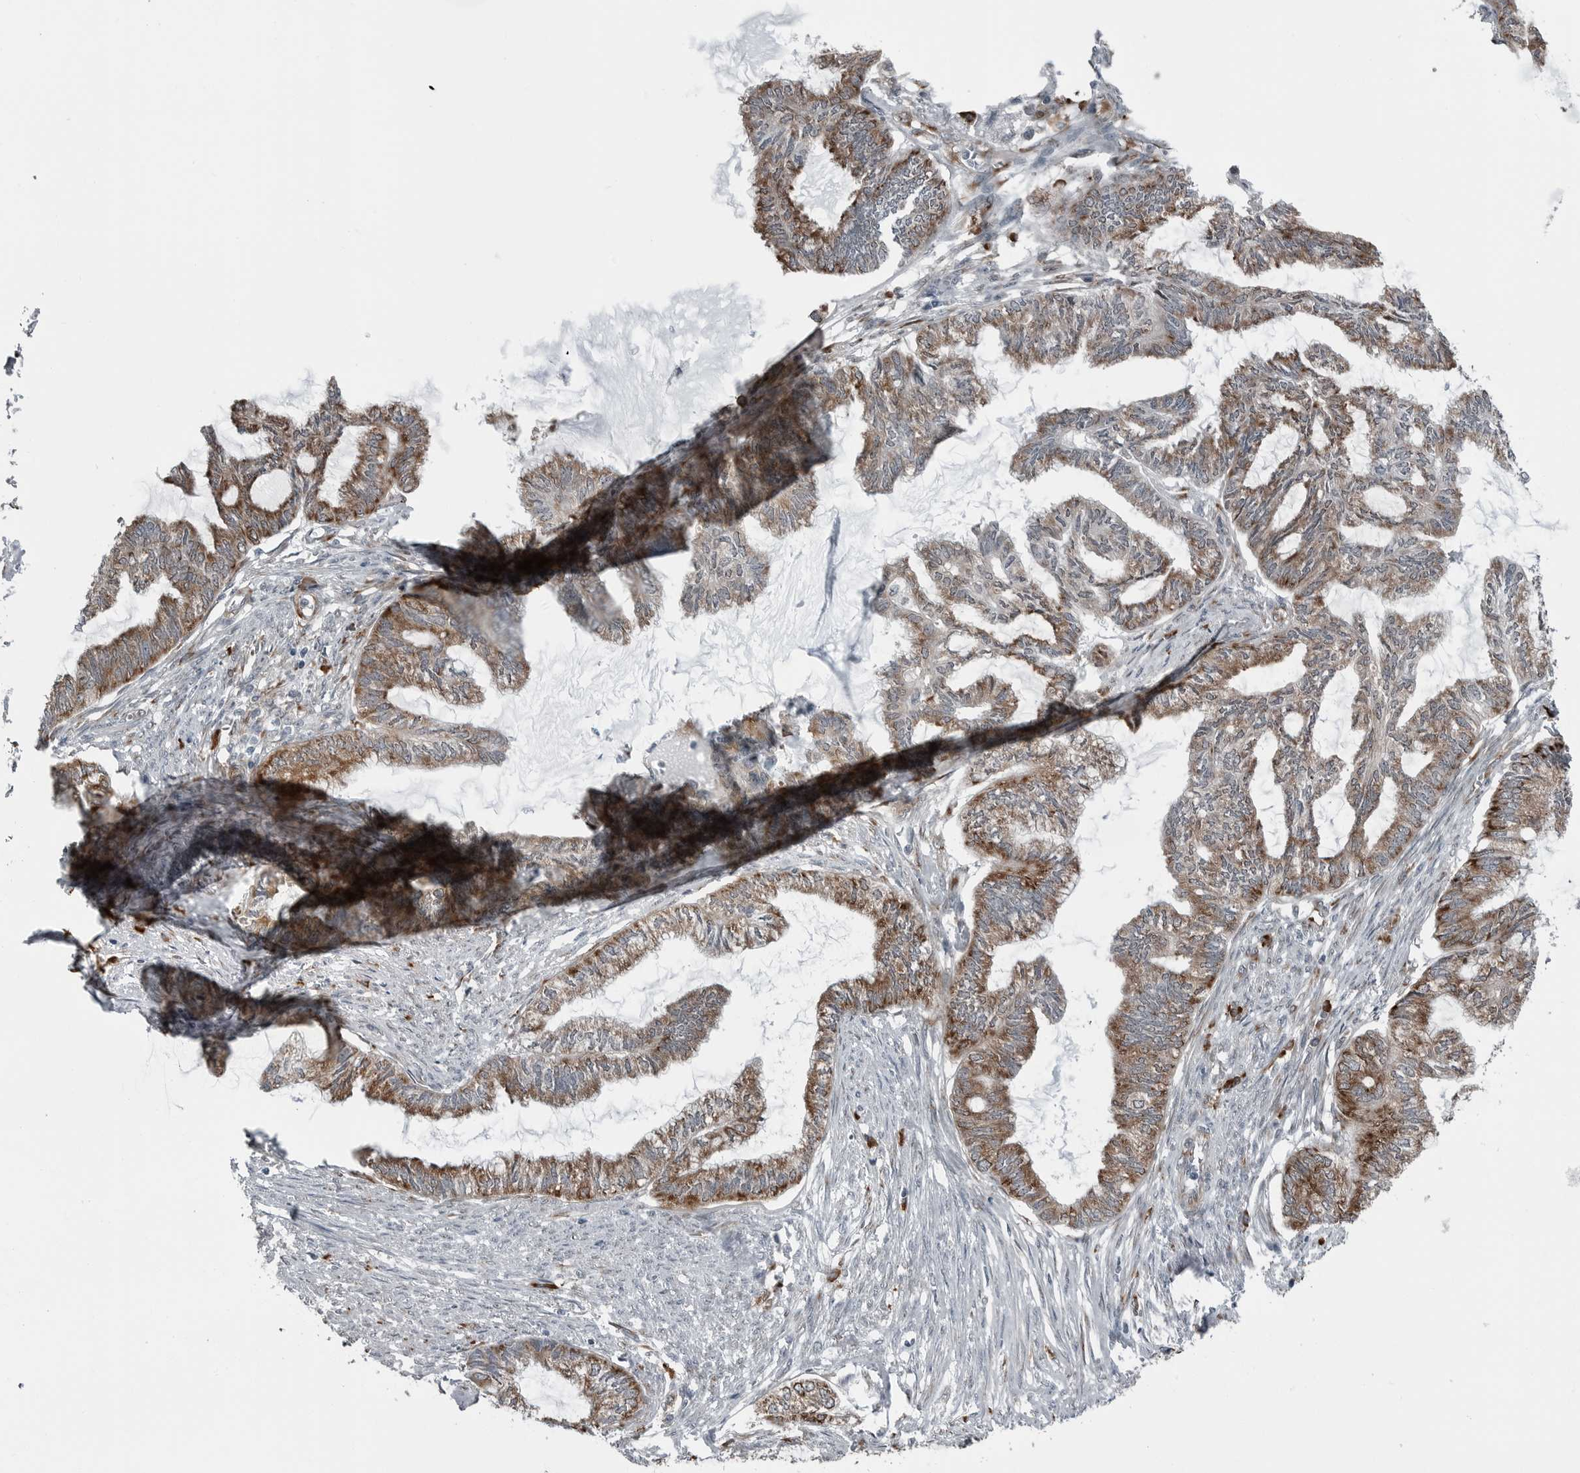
{"staining": {"intensity": "moderate", "quantity": ">75%", "location": "cytoplasmic/membranous"}, "tissue": "endometrial cancer", "cell_type": "Tumor cells", "image_type": "cancer", "snomed": [{"axis": "morphology", "description": "Adenocarcinoma, NOS"}, {"axis": "topography", "description": "Endometrium"}], "caption": "Tumor cells exhibit moderate cytoplasmic/membranous expression in about >75% of cells in adenocarcinoma (endometrial).", "gene": "CEP85", "patient": {"sex": "female", "age": 86}}